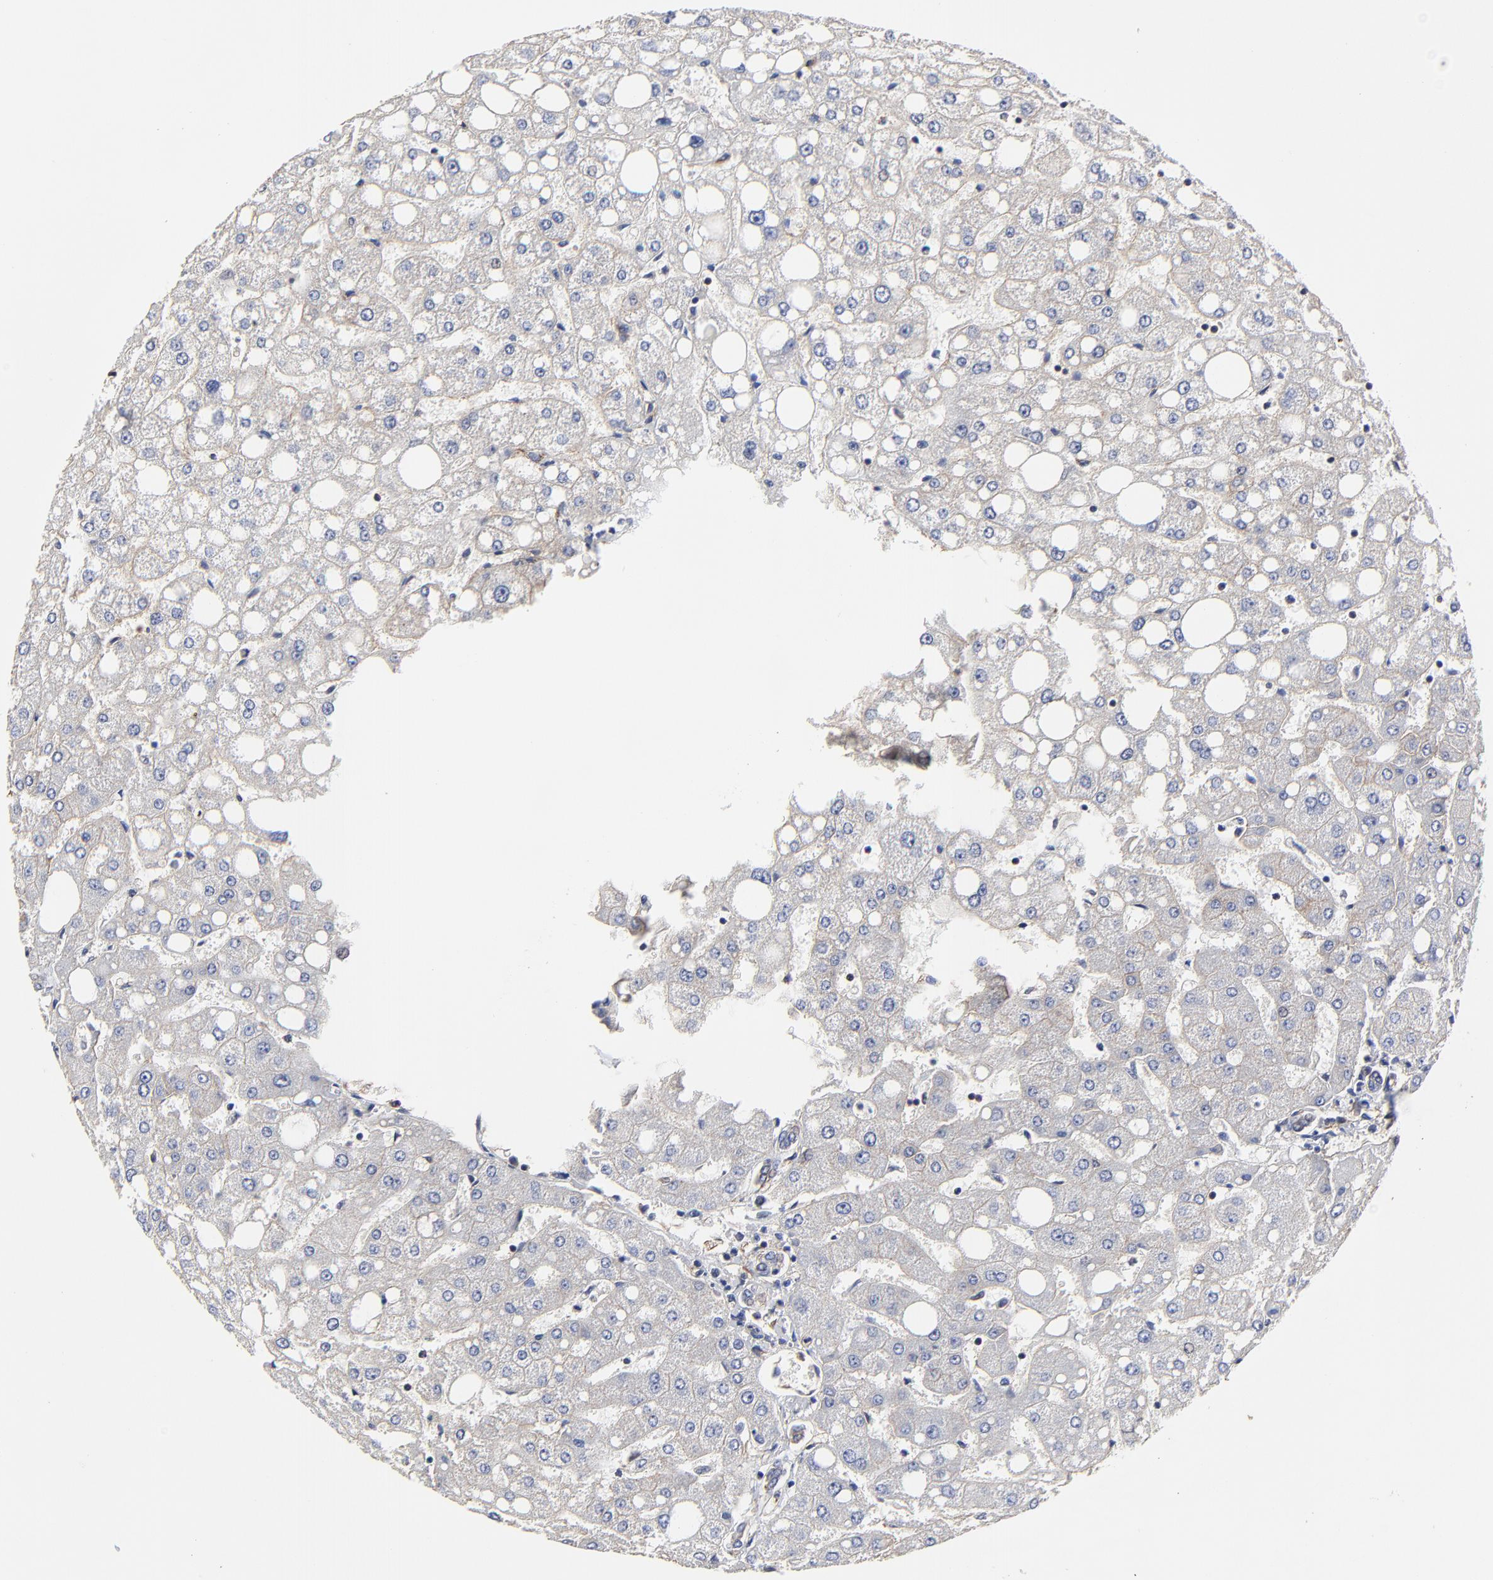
{"staining": {"intensity": "negative", "quantity": "none", "location": "none"}, "tissue": "liver", "cell_type": "Cholangiocytes", "image_type": "normal", "snomed": [{"axis": "morphology", "description": "Normal tissue, NOS"}, {"axis": "topography", "description": "Liver"}], "caption": "Immunohistochemistry (IHC) of unremarkable liver displays no expression in cholangiocytes.", "gene": "ARMT1", "patient": {"sex": "male", "age": 49}}